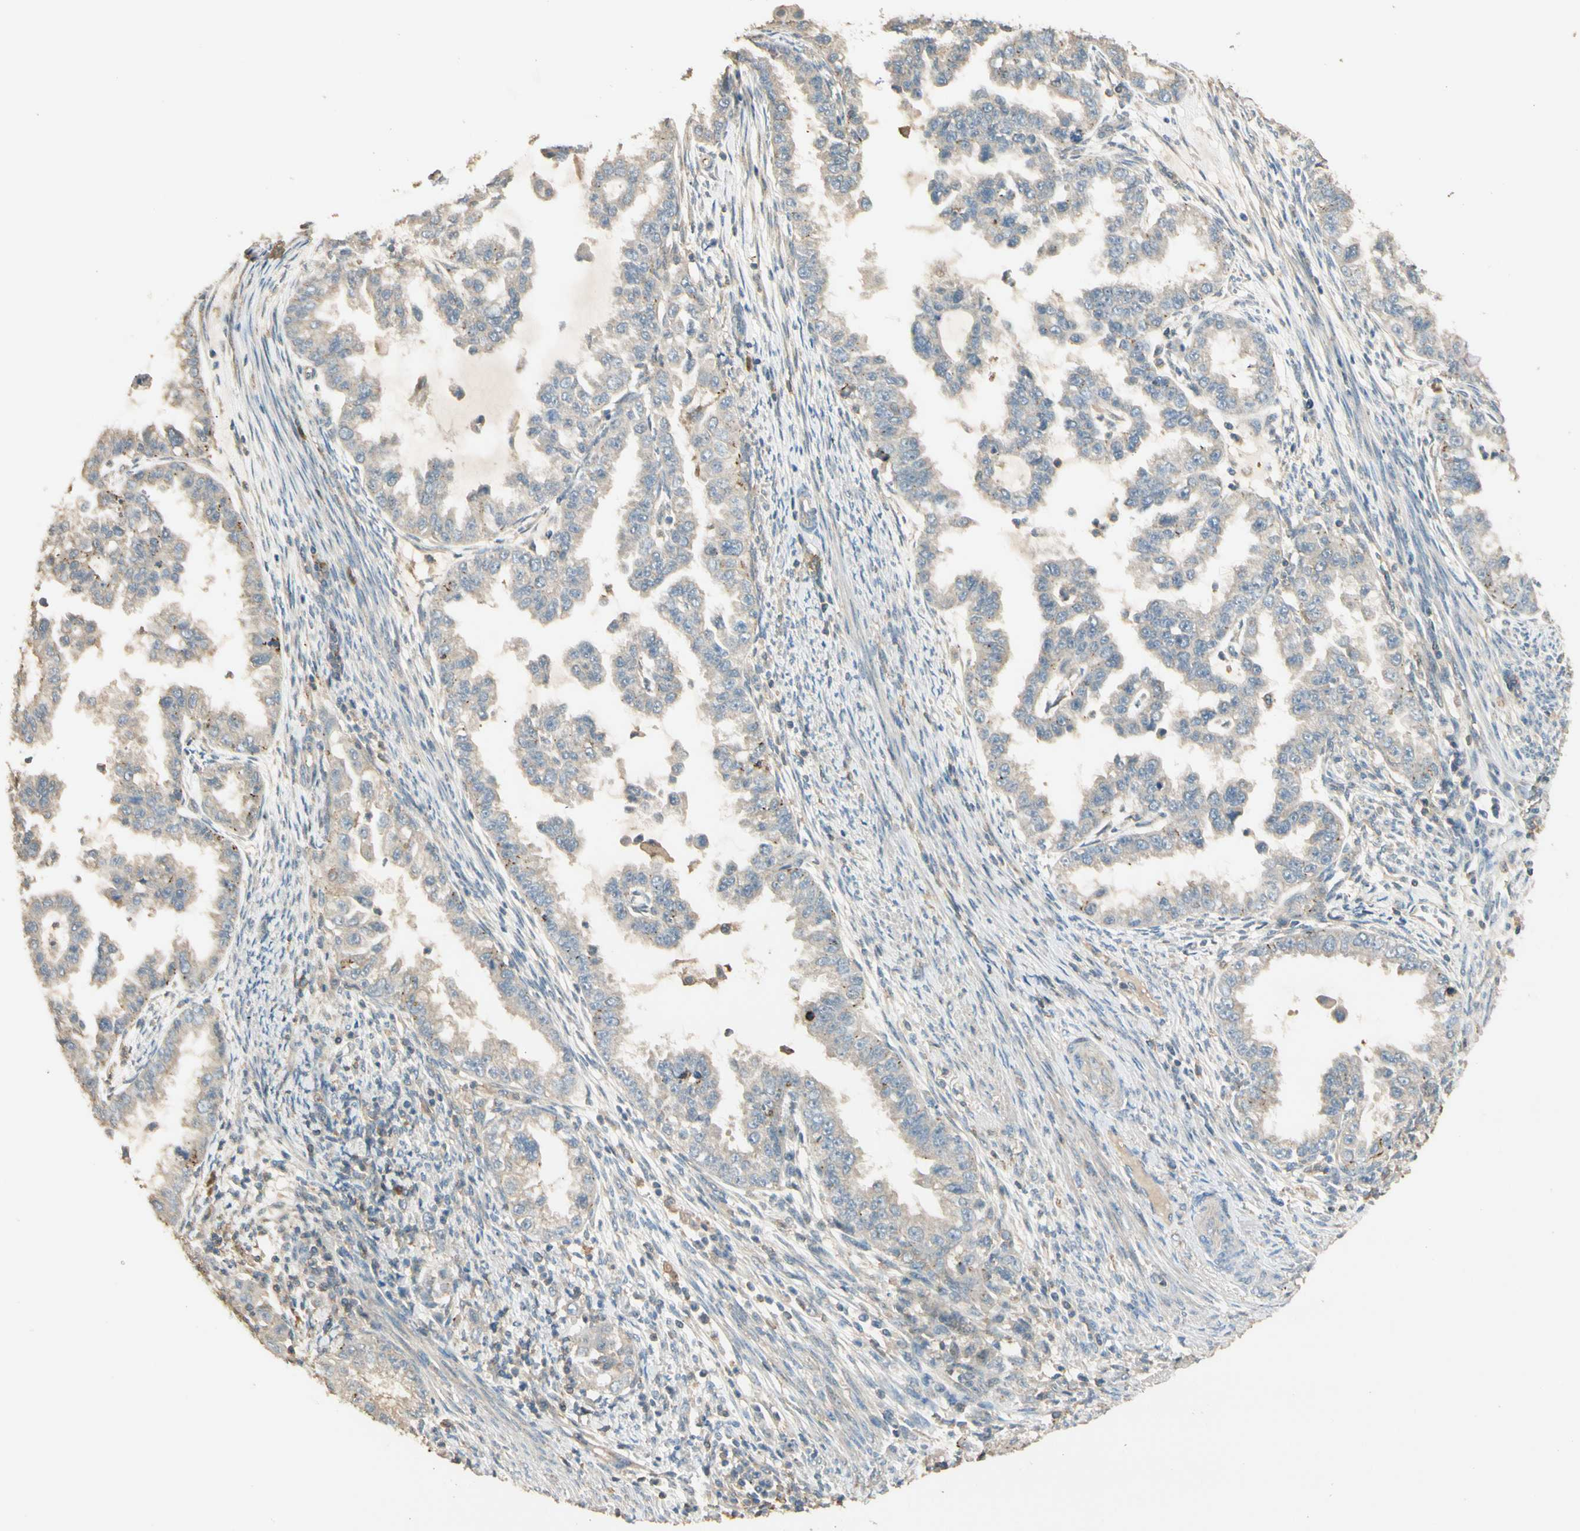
{"staining": {"intensity": "weak", "quantity": "25%-75%", "location": "cytoplasmic/membranous"}, "tissue": "endometrial cancer", "cell_type": "Tumor cells", "image_type": "cancer", "snomed": [{"axis": "morphology", "description": "Adenocarcinoma, NOS"}, {"axis": "topography", "description": "Endometrium"}], "caption": "Immunohistochemistry of human endometrial cancer (adenocarcinoma) exhibits low levels of weak cytoplasmic/membranous staining in approximately 25%-75% of tumor cells.", "gene": "PLXNA1", "patient": {"sex": "female", "age": 85}}